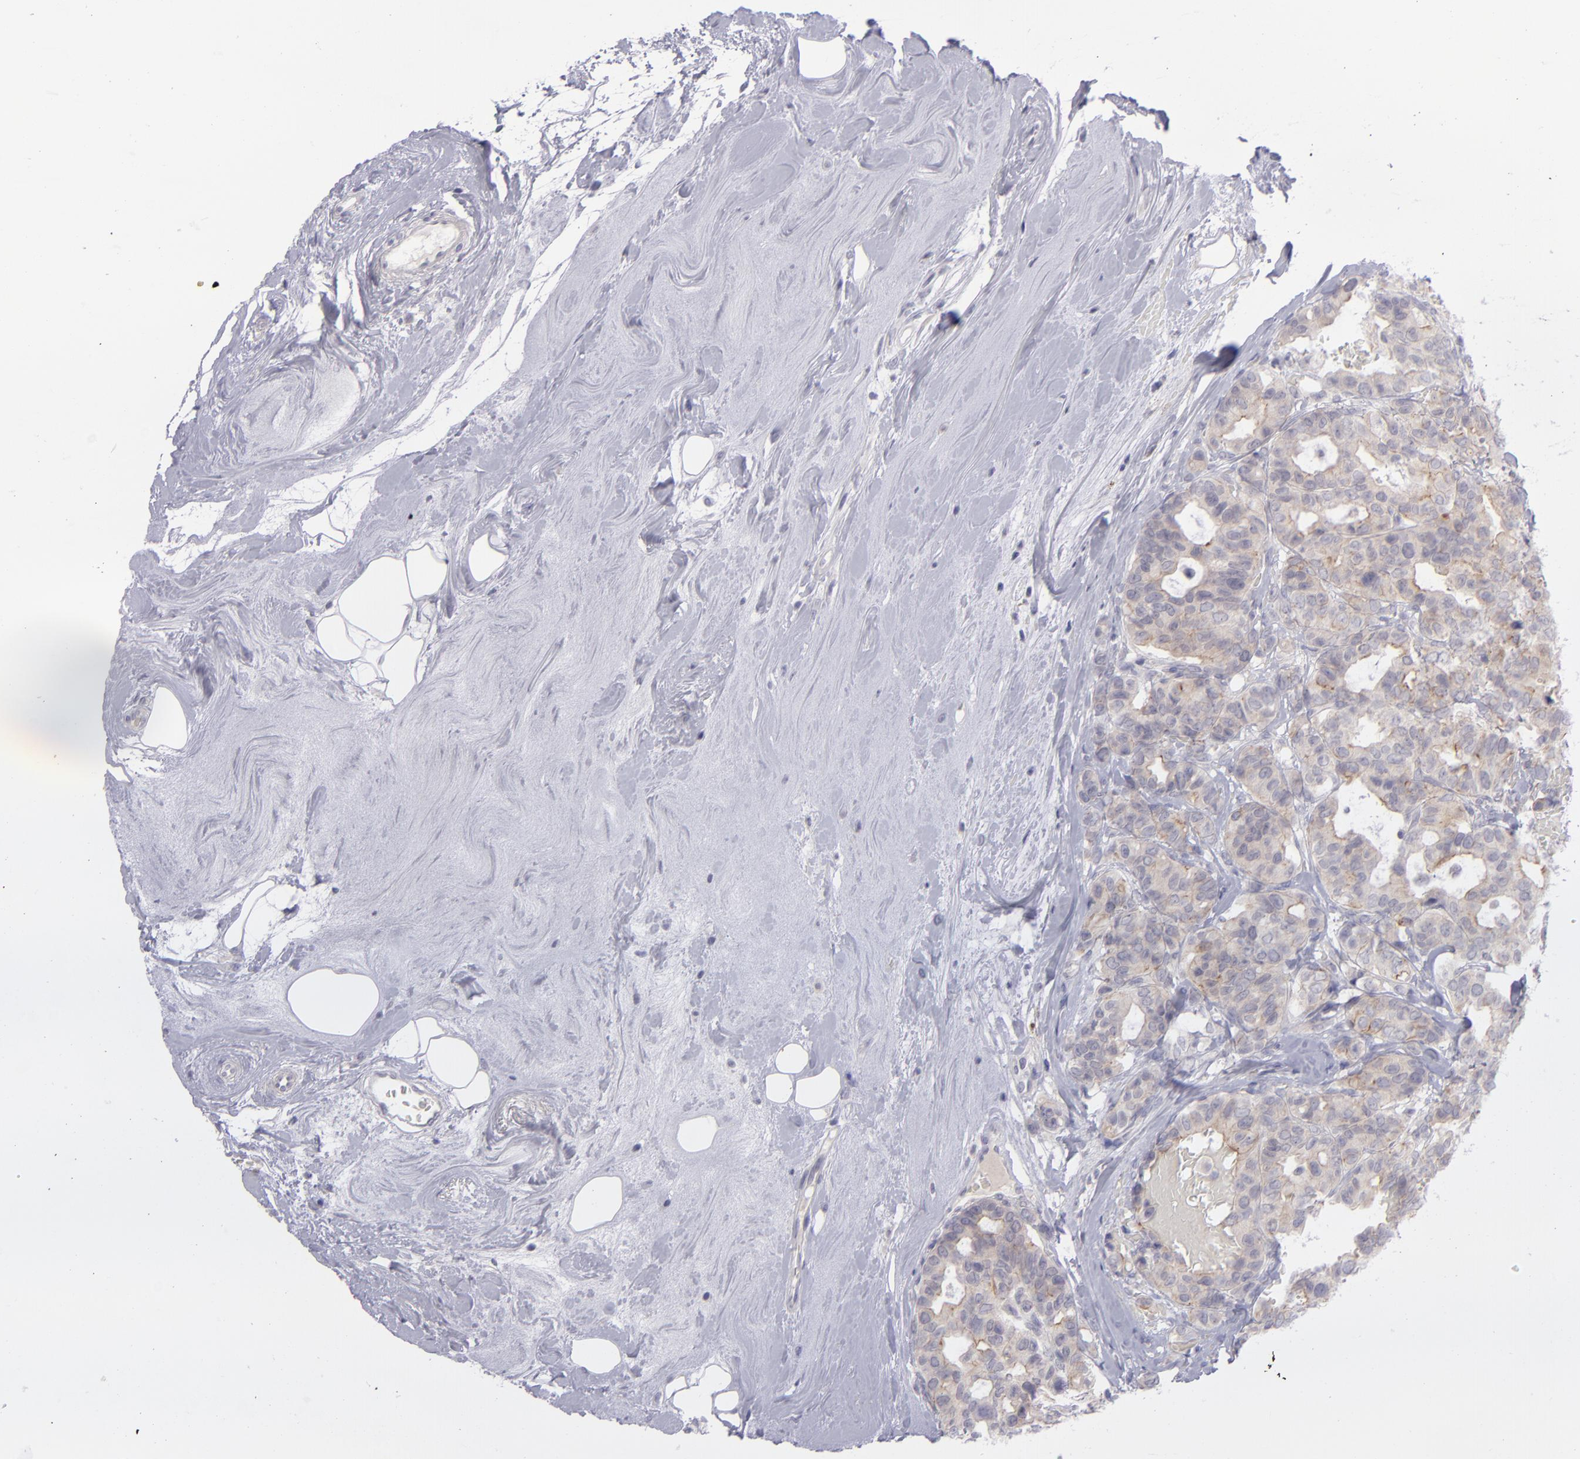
{"staining": {"intensity": "weak", "quantity": ">75%", "location": "cytoplasmic/membranous"}, "tissue": "breast cancer", "cell_type": "Tumor cells", "image_type": "cancer", "snomed": [{"axis": "morphology", "description": "Duct carcinoma"}, {"axis": "topography", "description": "Breast"}], "caption": "High-magnification brightfield microscopy of breast cancer stained with DAB (brown) and counterstained with hematoxylin (blue). tumor cells exhibit weak cytoplasmic/membranous staining is appreciated in approximately>75% of cells.", "gene": "EVPL", "patient": {"sex": "female", "age": 69}}